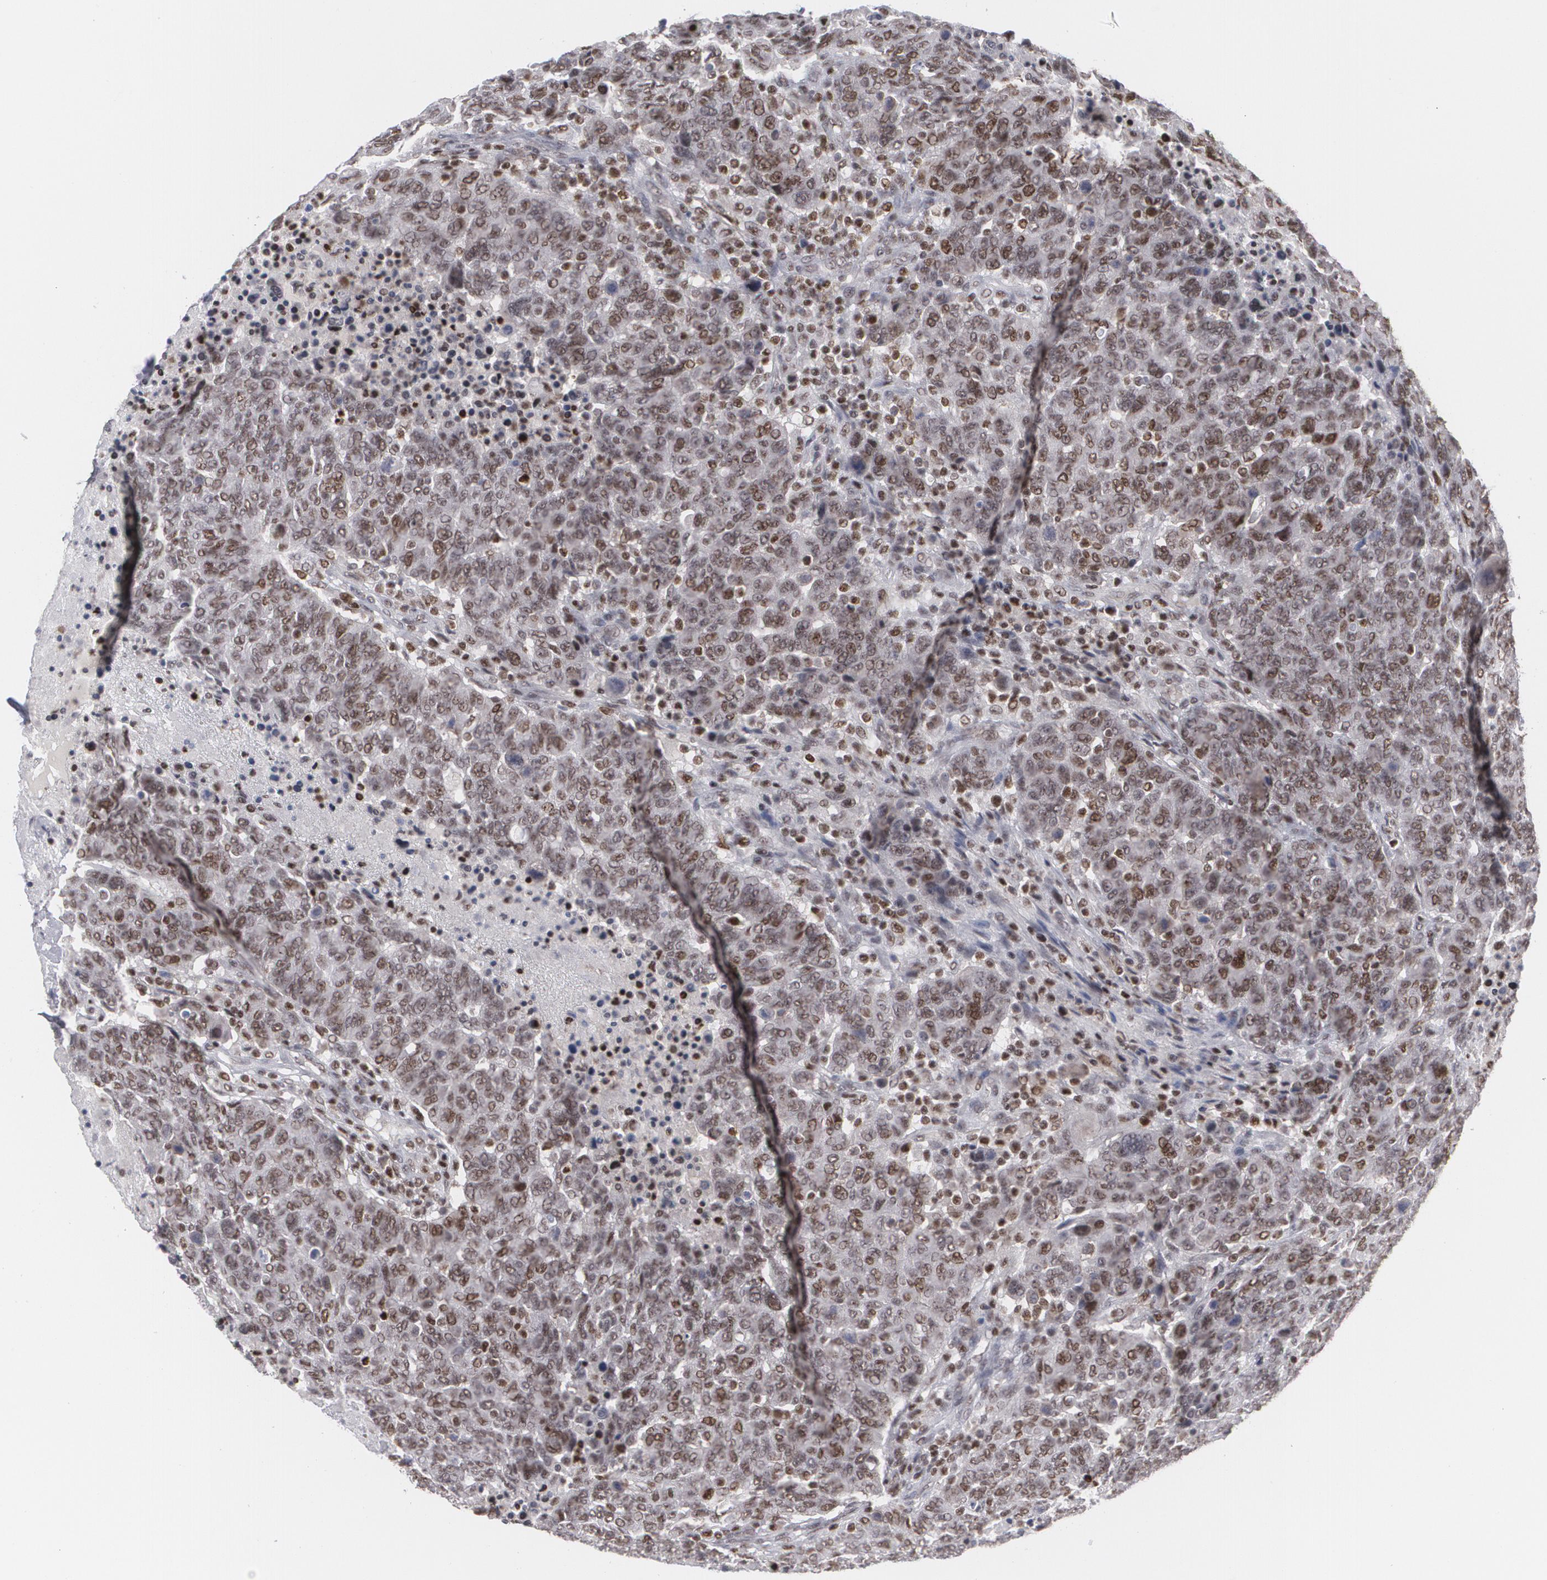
{"staining": {"intensity": "moderate", "quantity": ">75%", "location": "nuclear"}, "tissue": "breast cancer", "cell_type": "Tumor cells", "image_type": "cancer", "snomed": [{"axis": "morphology", "description": "Duct carcinoma"}, {"axis": "topography", "description": "Breast"}], "caption": "Immunohistochemical staining of human breast infiltrating ductal carcinoma reveals moderate nuclear protein staining in approximately >75% of tumor cells.", "gene": "MCL1", "patient": {"sex": "female", "age": 37}}